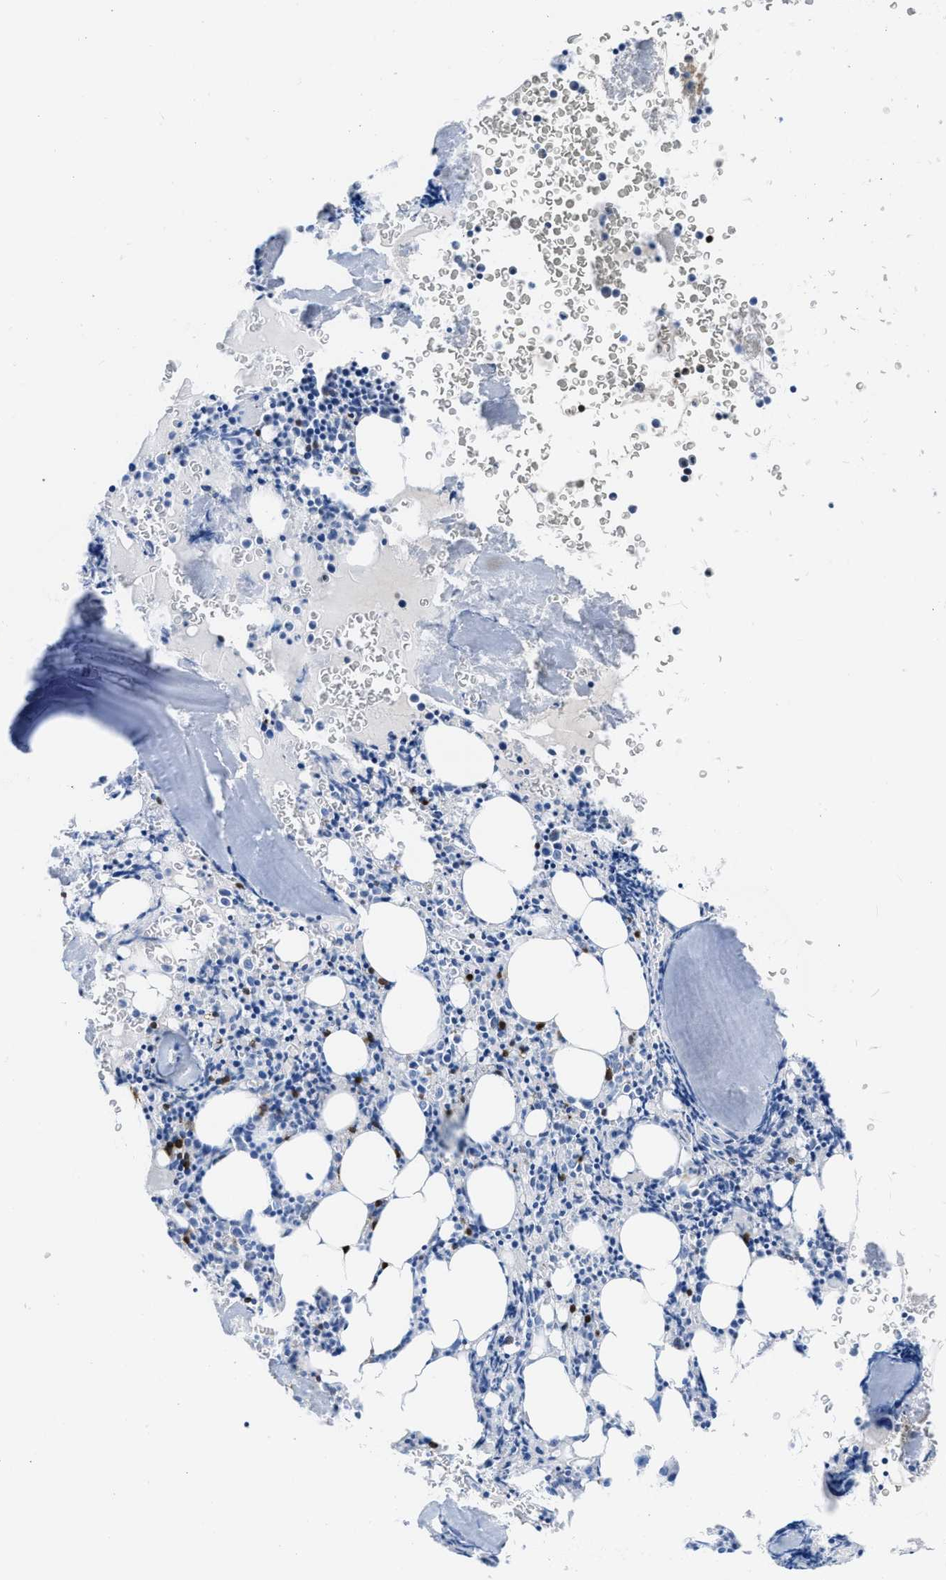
{"staining": {"intensity": "strong", "quantity": "<25%", "location": "cytoplasmic/membranous,nuclear"}, "tissue": "bone marrow", "cell_type": "Hematopoietic cells", "image_type": "normal", "snomed": [{"axis": "morphology", "description": "Normal tissue, NOS"}, {"axis": "morphology", "description": "Inflammation, NOS"}, {"axis": "topography", "description": "Bone marrow"}], "caption": "Benign bone marrow reveals strong cytoplasmic/membranous,nuclear positivity in approximately <25% of hematopoietic cells, visualized by immunohistochemistry. Immunohistochemistry (ihc) stains the protein of interest in brown and the nuclei are stained blue.", "gene": "TCL1A", "patient": {"sex": "male", "age": 37}}